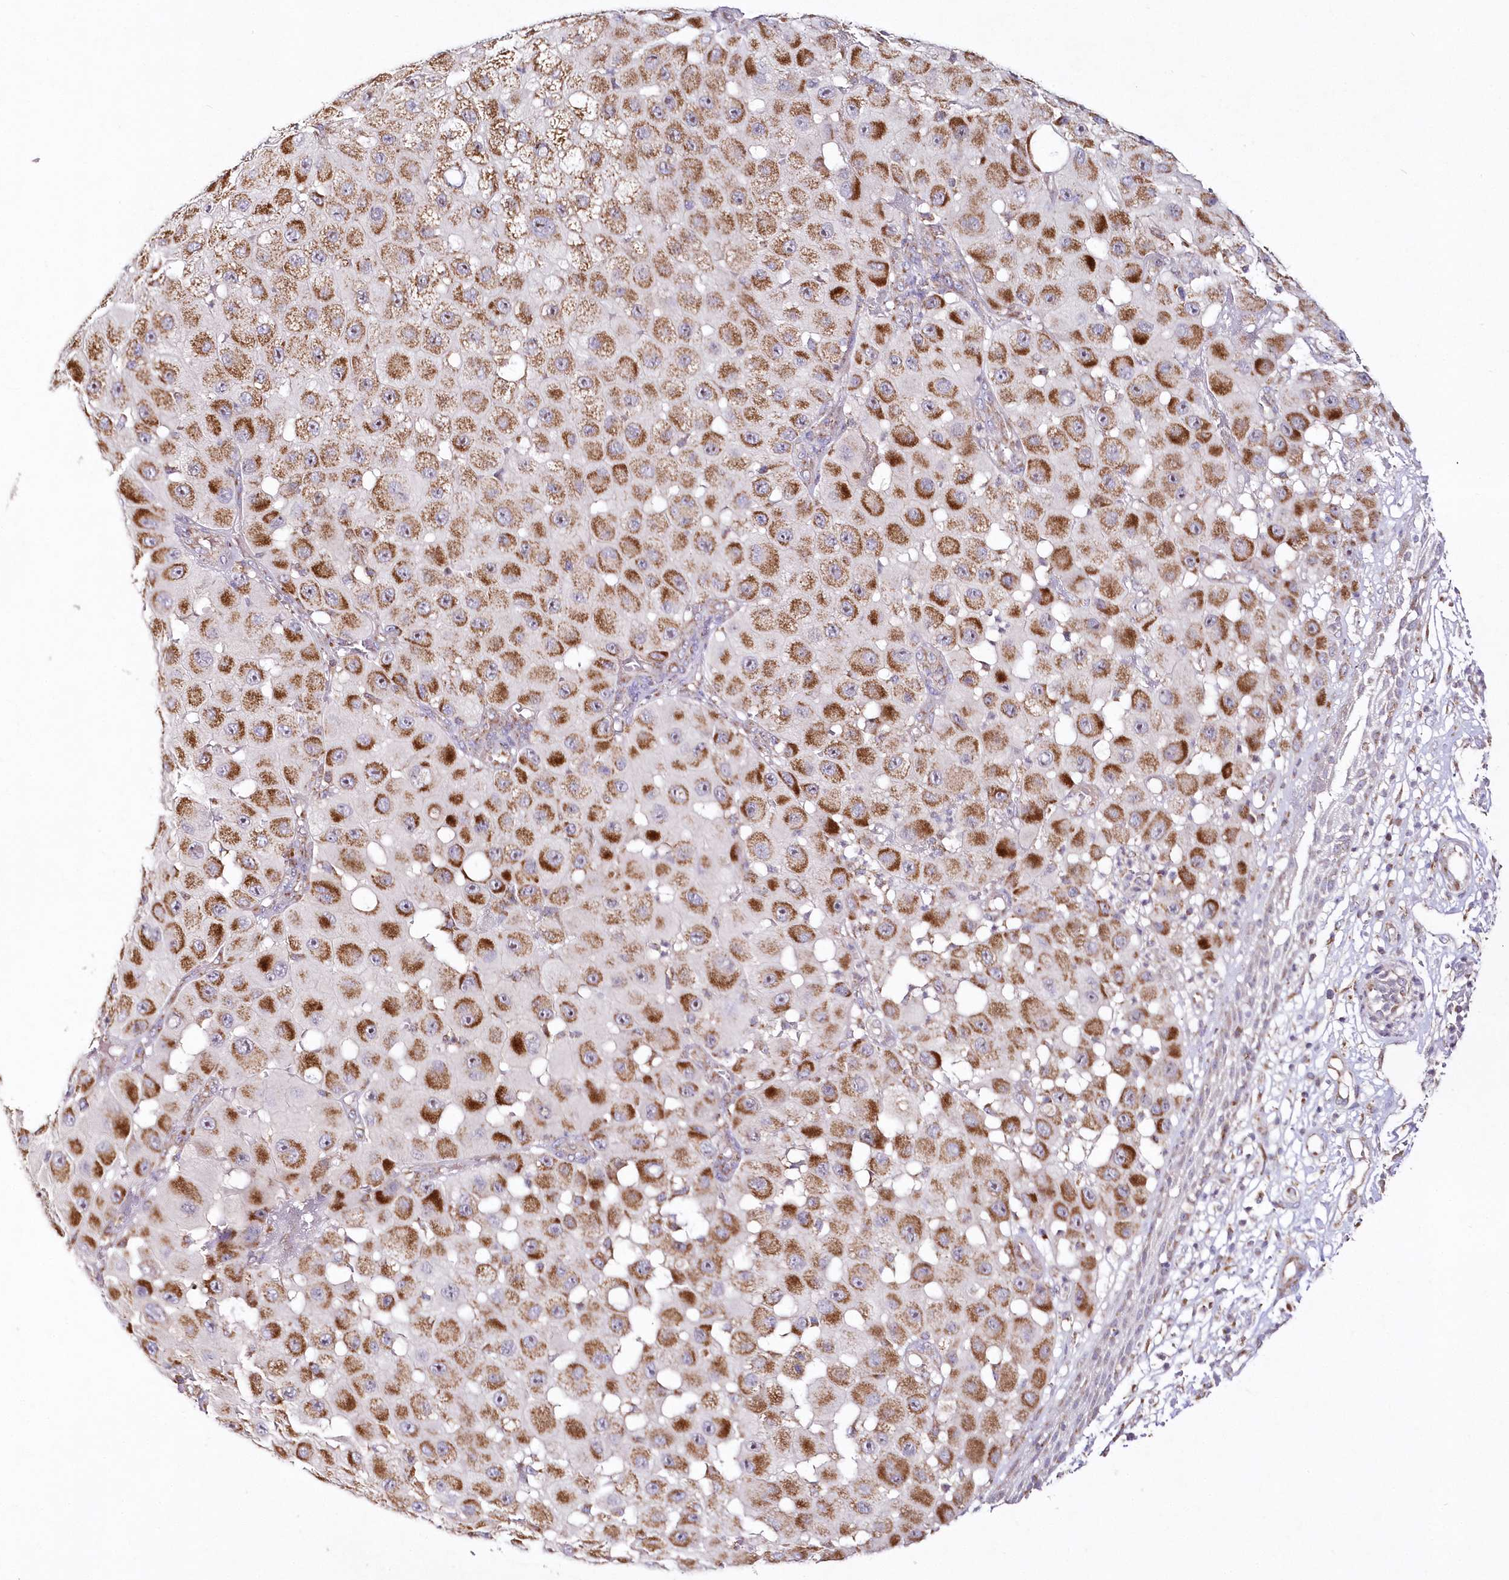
{"staining": {"intensity": "moderate", "quantity": ">75%", "location": "cytoplasmic/membranous"}, "tissue": "melanoma", "cell_type": "Tumor cells", "image_type": "cancer", "snomed": [{"axis": "morphology", "description": "Malignant melanoma, NOS"}, {"axis": "topography", "description": "Skin"}], "caption": "Human malignant melanoma stained for a protein (brown) reveals moderate cytoplasmic/membranous positive staining in approximately >75% of tumor cells.", "gene": "DNA2", "patient": {"sex": "female", "age": 81}}